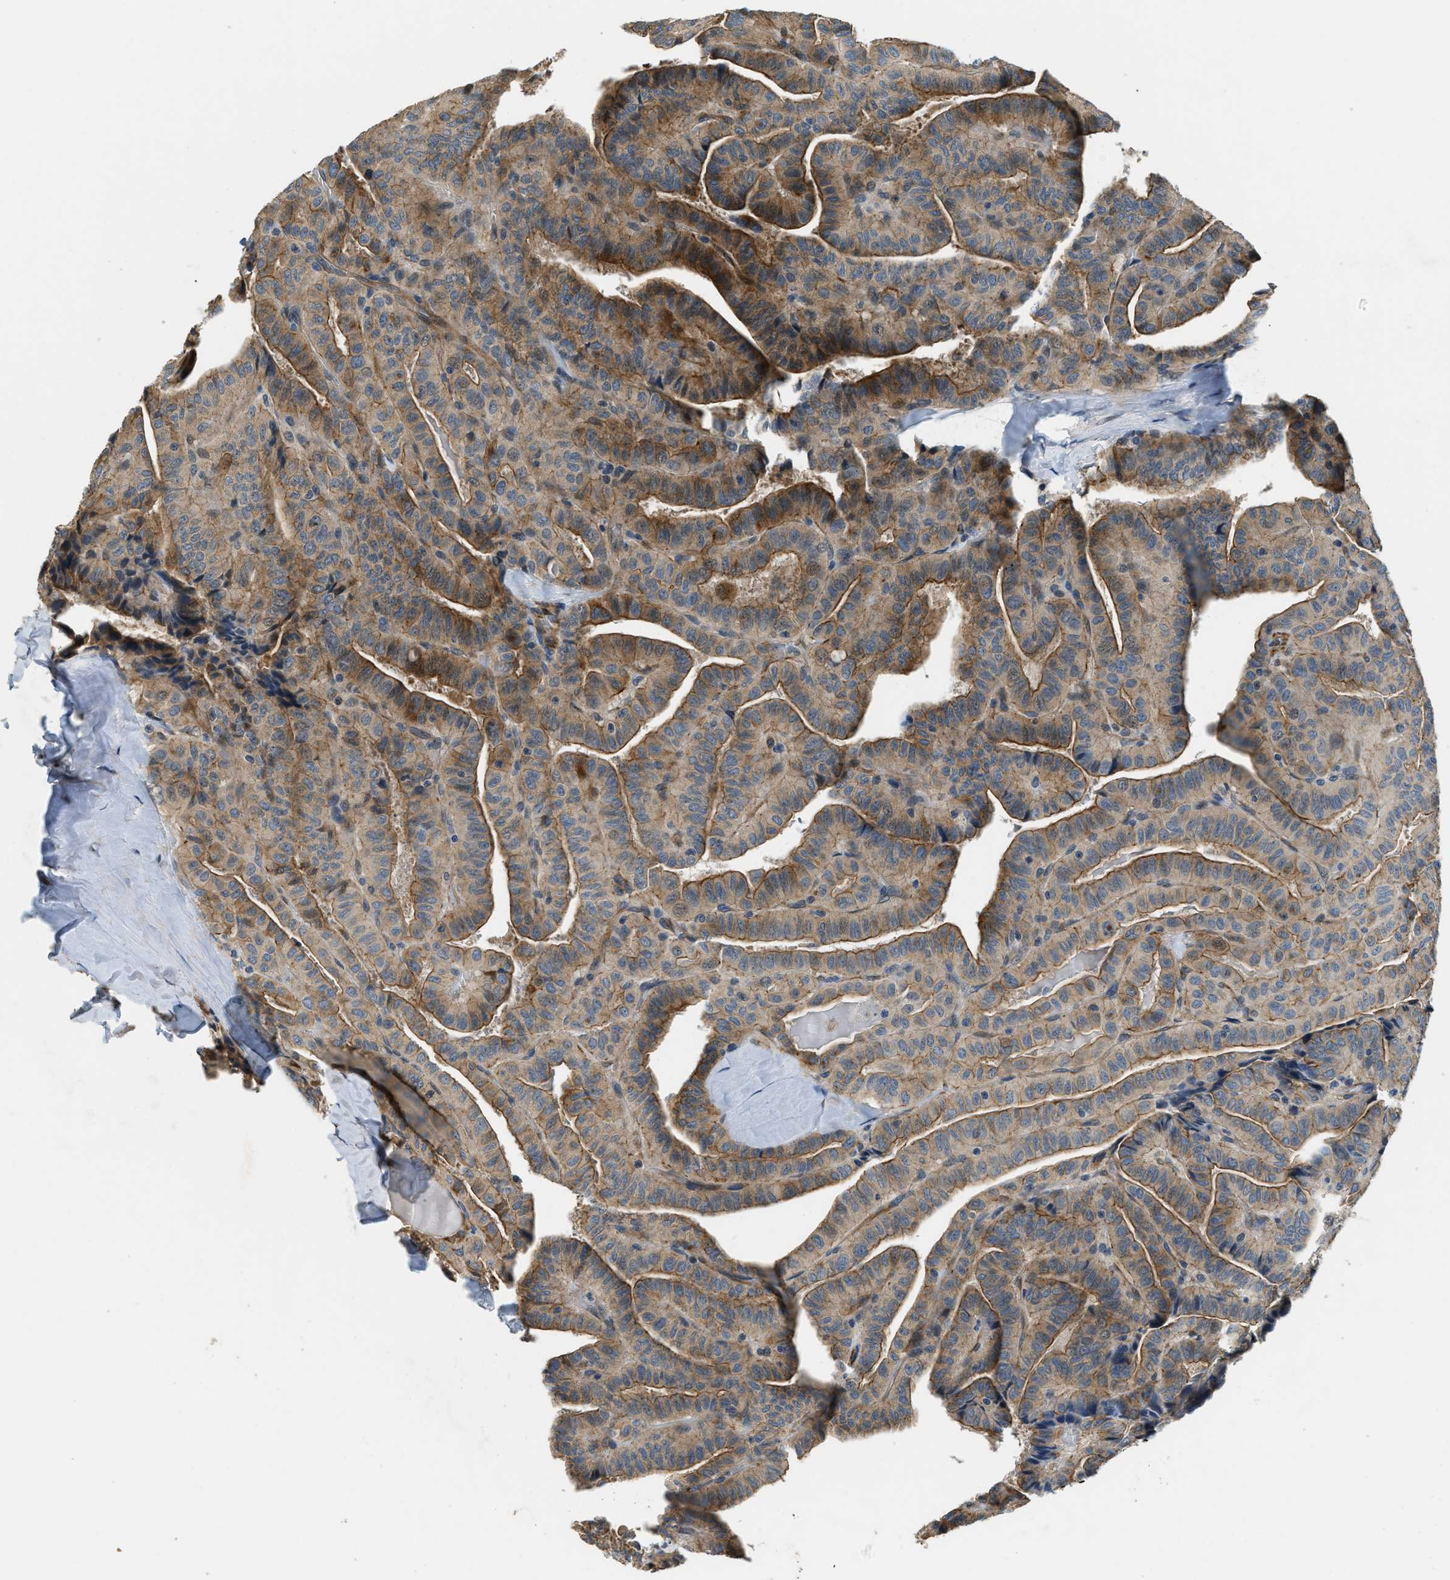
{"staining": {"intensity": "moderate", "quantity": ">75%", "location": "cytoplasmic/membranous"}, "tissue": "thyroid cancer", "cell_type": "Tumor cells", "image_type": "cancer", "snomed": [{"axis": "morphology", "description": "Papillary adenocarcinoma, NOS"}, {"axis": "topography", "description": "Thyroid gland"}], "caption": "This histopathology image reveals immunohistochemistry staining of thyroid papillary adenocarcinoma, with medium moderate cytoplasmic/membranous expression in approximately >75% of tumor cells.", "gene": "ALOX12", "patient": {"sex": "male", "age": 77}}